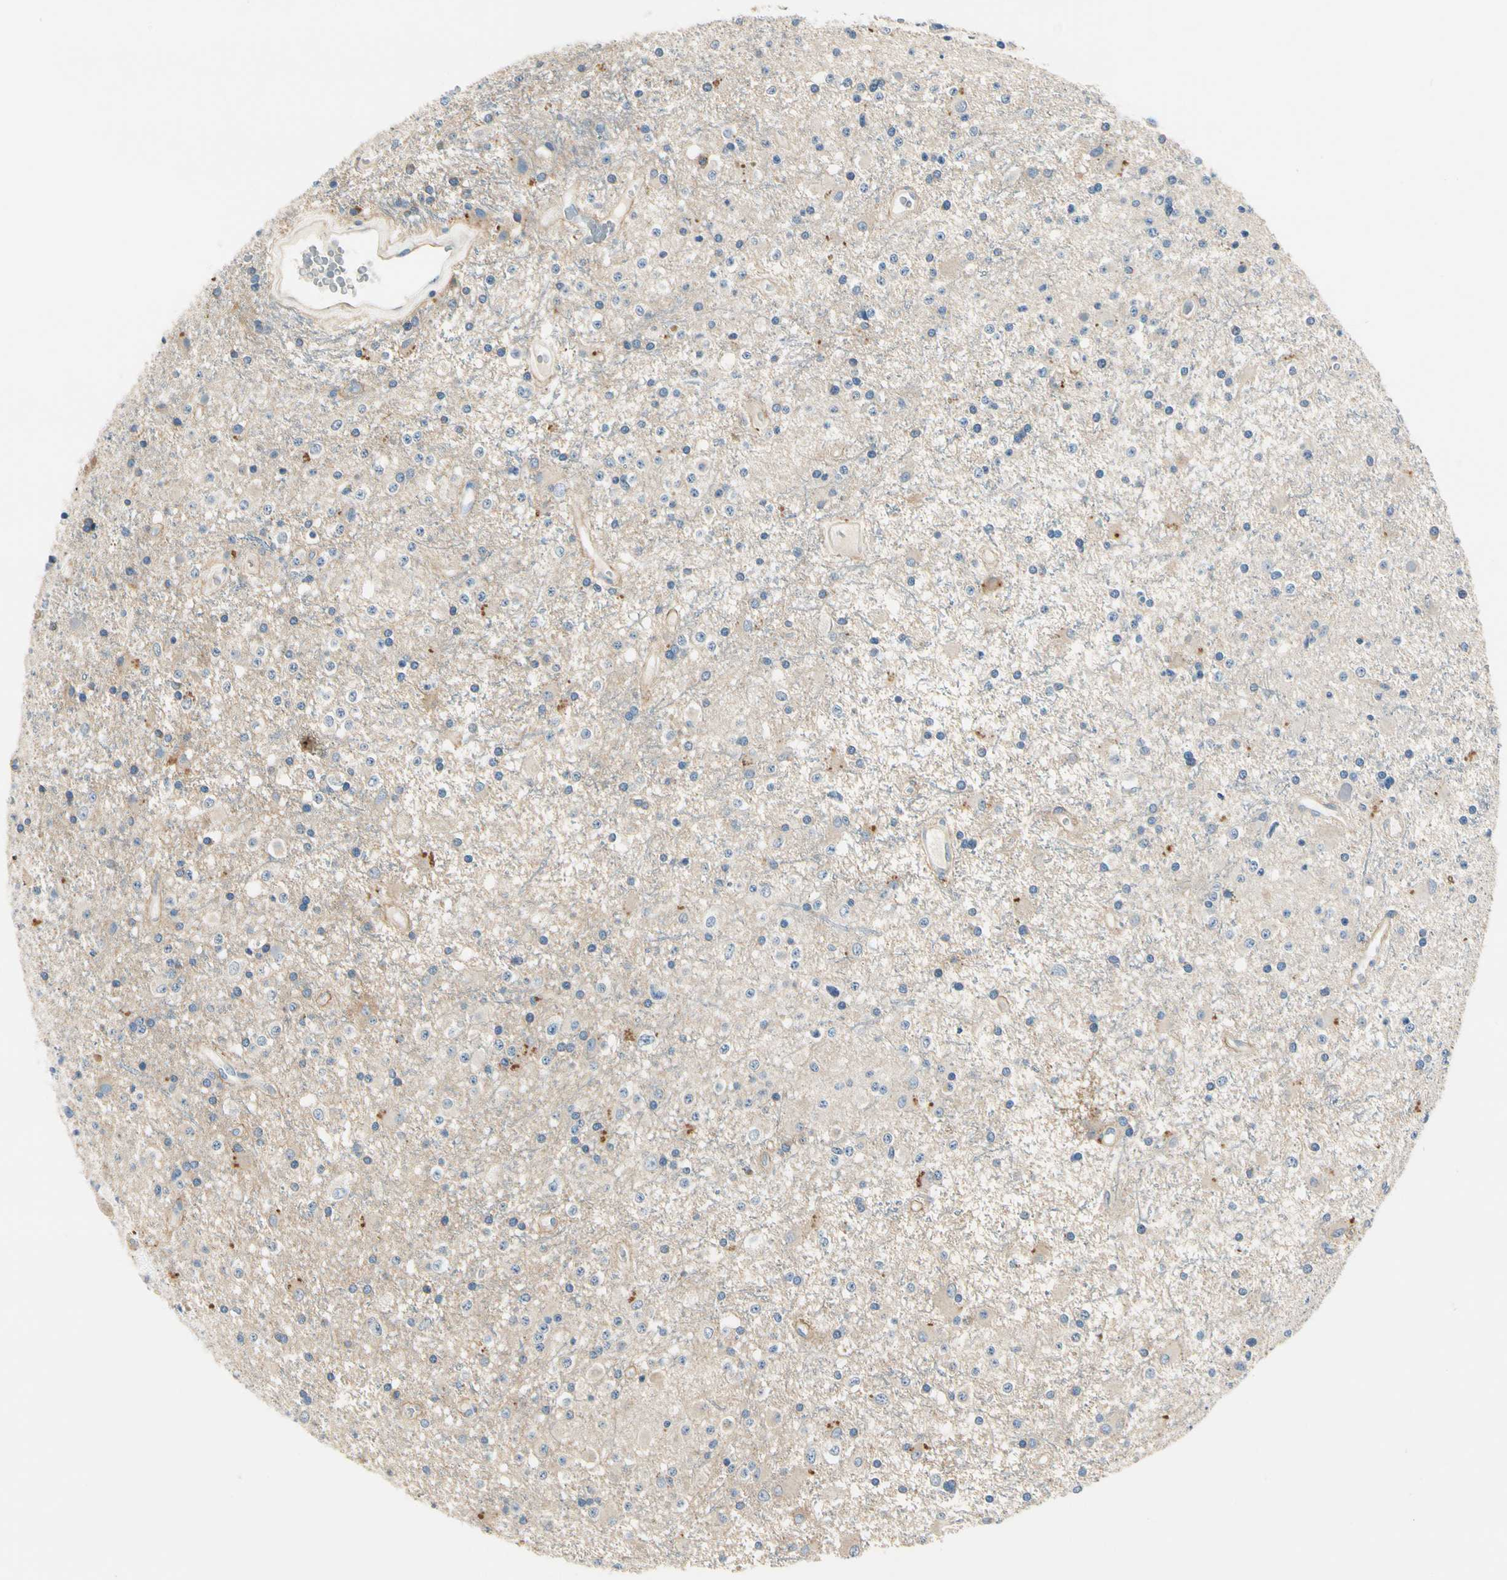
{"staining": {"intensity": "weak", "quantity": "<25%", "location": "cytoplasmic/membranous"}, "tissue": "glioma", "cell_type": "Tumor cells", "image_type": "cancer", "snomed": [{"axis": "morphology", "description": "Glioma, malignant, Low grade"}, {"axis": "topography", "description": "Brain"}], "caption": "Immunohistochemistry photomicrograph of neoplastic tissue: glioma stained with DAB displays no significant protein staining in tumor cells.", "gene": "TGFBR3", "patient": {"sex": "male", "age": 58}}